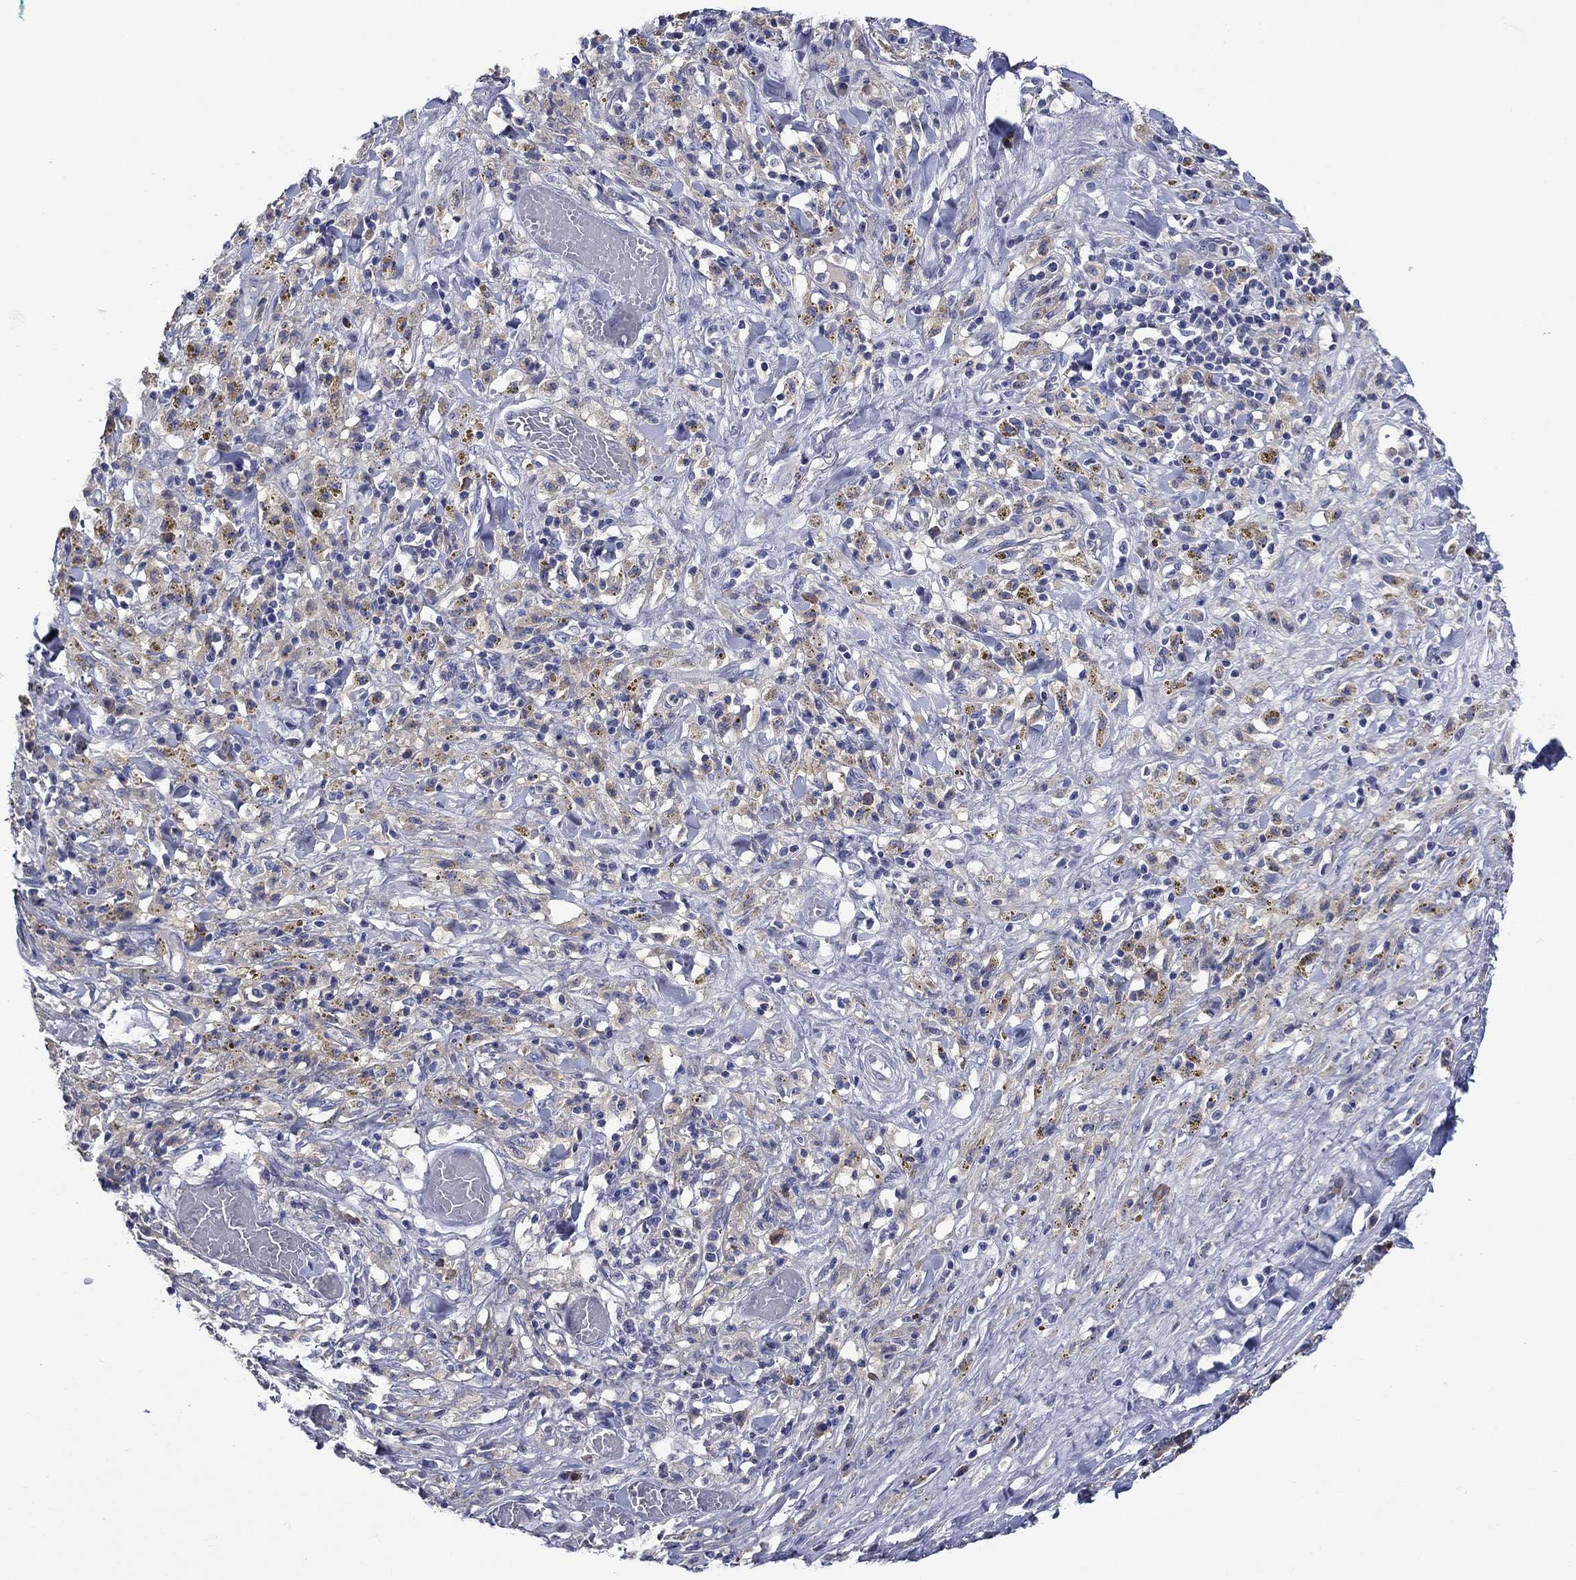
{"staining": {"intensity": "negative", "quantity": "none", "location": "none"}, "tissue": "melanoma", "cell_type": "Tumor cells", "image_type": "cancer", "snomed": [{"axis": "morphology", "description": "Malignant melanoma, NOS"}, {"axis": "topography", "description": "Skin"}], "caption": "This is a micrograph of IHC staining of malignant melanoma, which shows no expression in tumor cells.", "gene": "SULT2B1", "patient": {"sex": "female", "age": 91}}